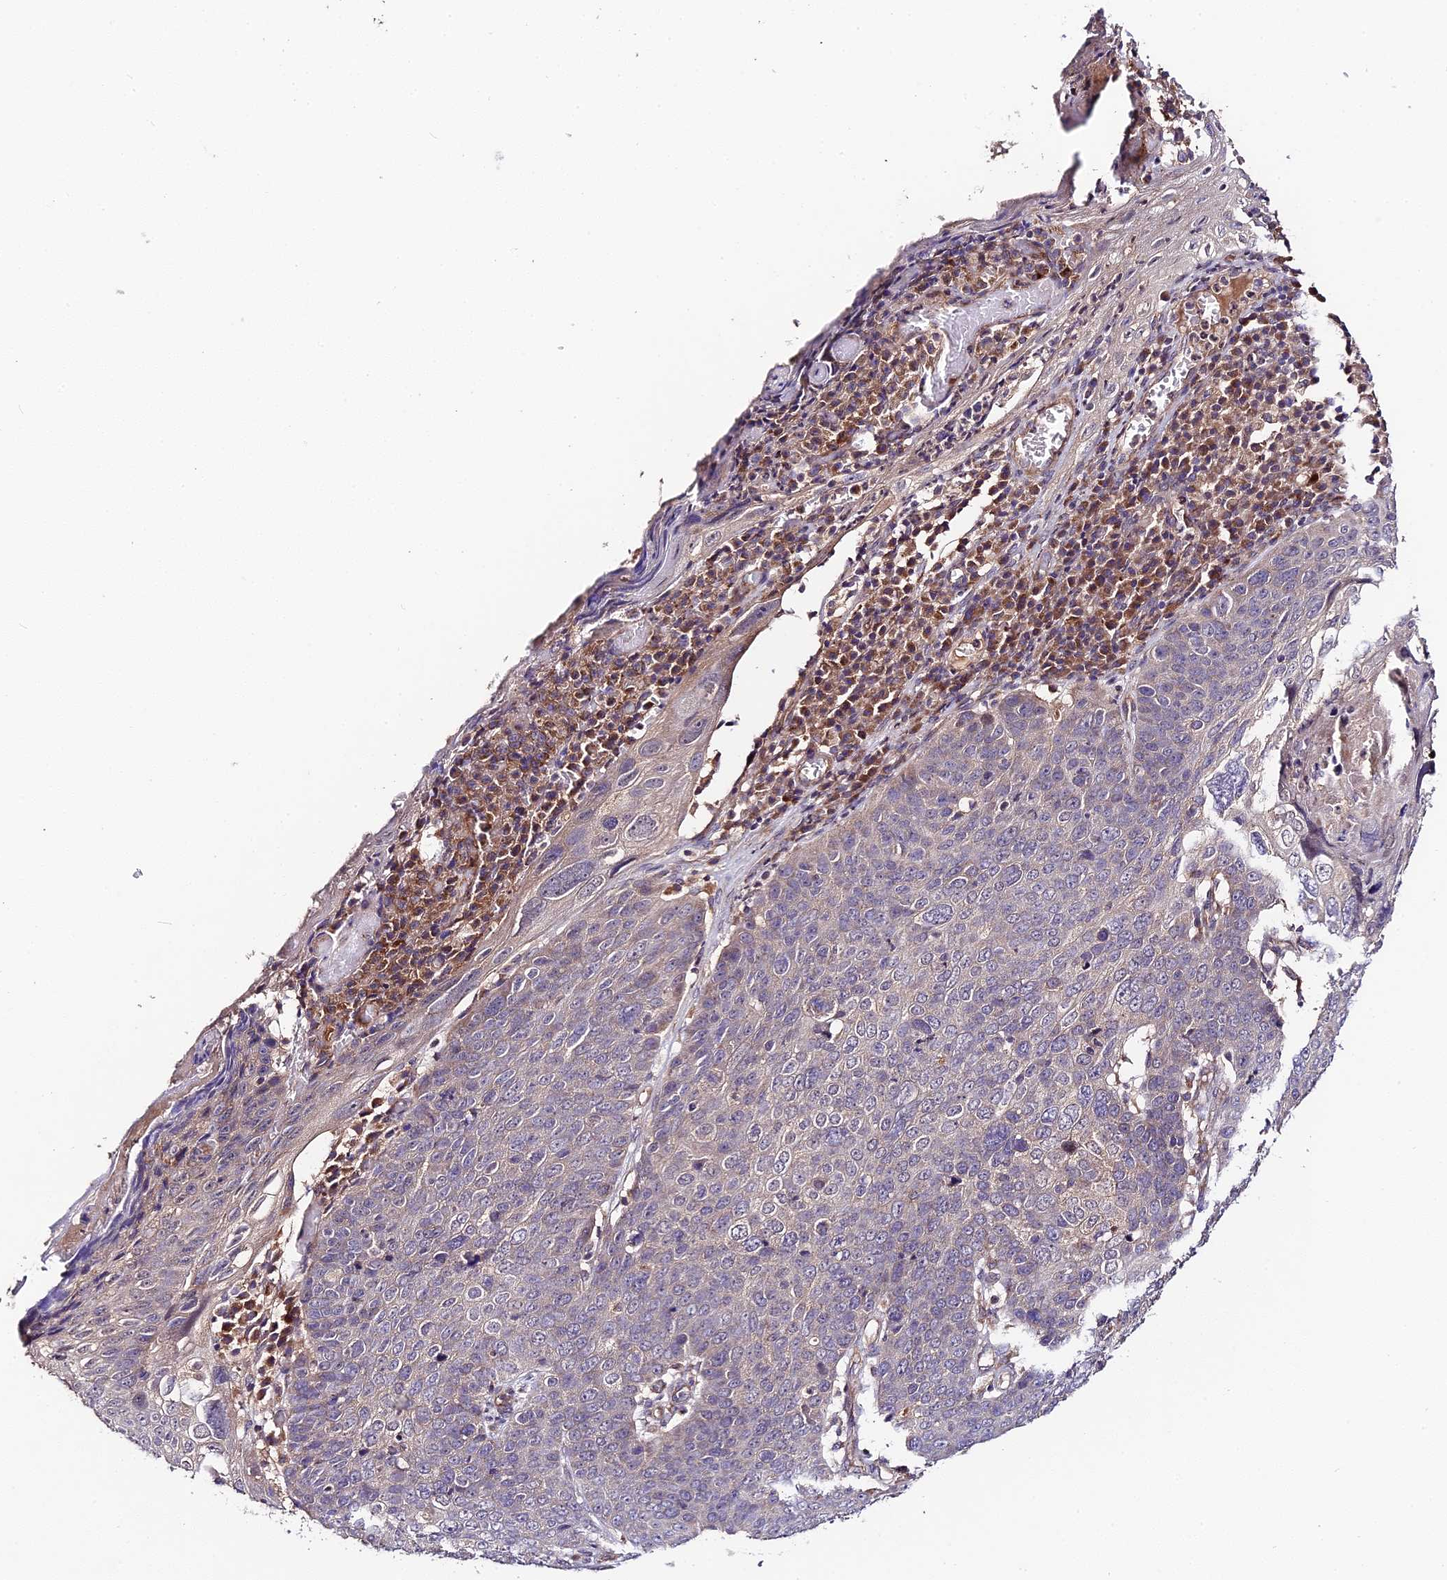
{"staining": {"intensity": "weak", "quantity": "<25%", "location": "cytoplasmic/membranous"}, "tissue": "skin cancer", "cell_type": "Tumor cells", "image_type": "cancer", "snomed": [{"axis": "morphology", "description": "Squamous cell carcinoma, NOS"}, {"axis": "topography", "description": "Skin"}], "caption": "Tumor cells are negative for protein expression in human skin cancer.", "gene": "C3orf20", "patient": {"sex": "male", "age": 71}}